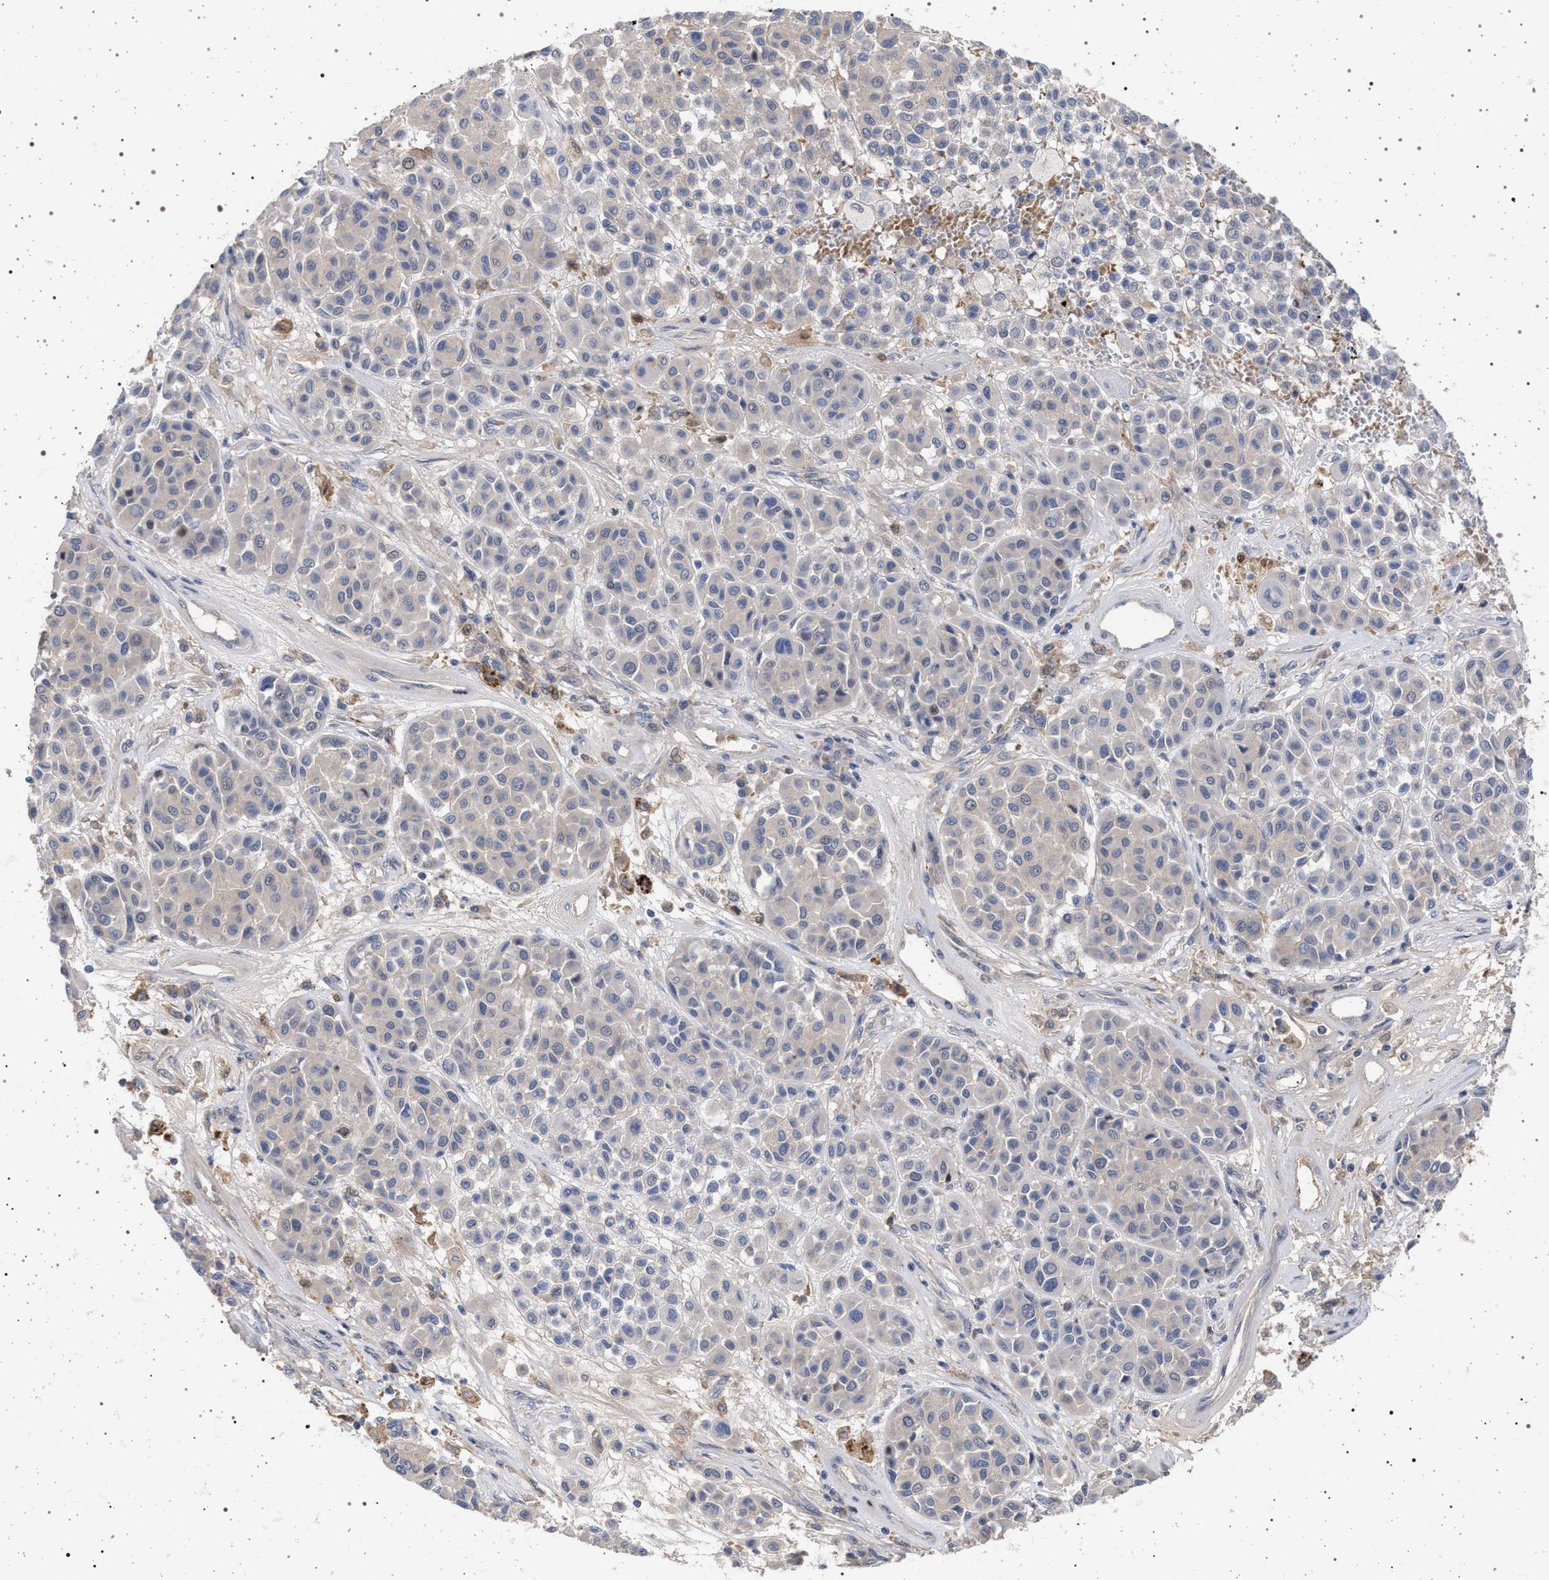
{"staining": {"intensity": "negative", "quantity": "none", "location": "none"}, "tissue": "melanoma", "cell_type": "Tumor cells", "image_type": "cancer", "snomed": [{"axis": "morphology", "description": "Malignant melanoma, Metastatic site"}, {"axis": "topography", "description": "Soft tissue"}], "caption": "DAB immunohistochemical staining of malignant melanoma (metastatic site) shows no significant expression in tumor cells. (Stains: DAB immunohistochemistry (IHC) with hematoxylin counter stain, Microscopy: brightfield microscopy at high magnification).", "gene": "RBM48", "patient": {"sex": "male", "age": 41}}